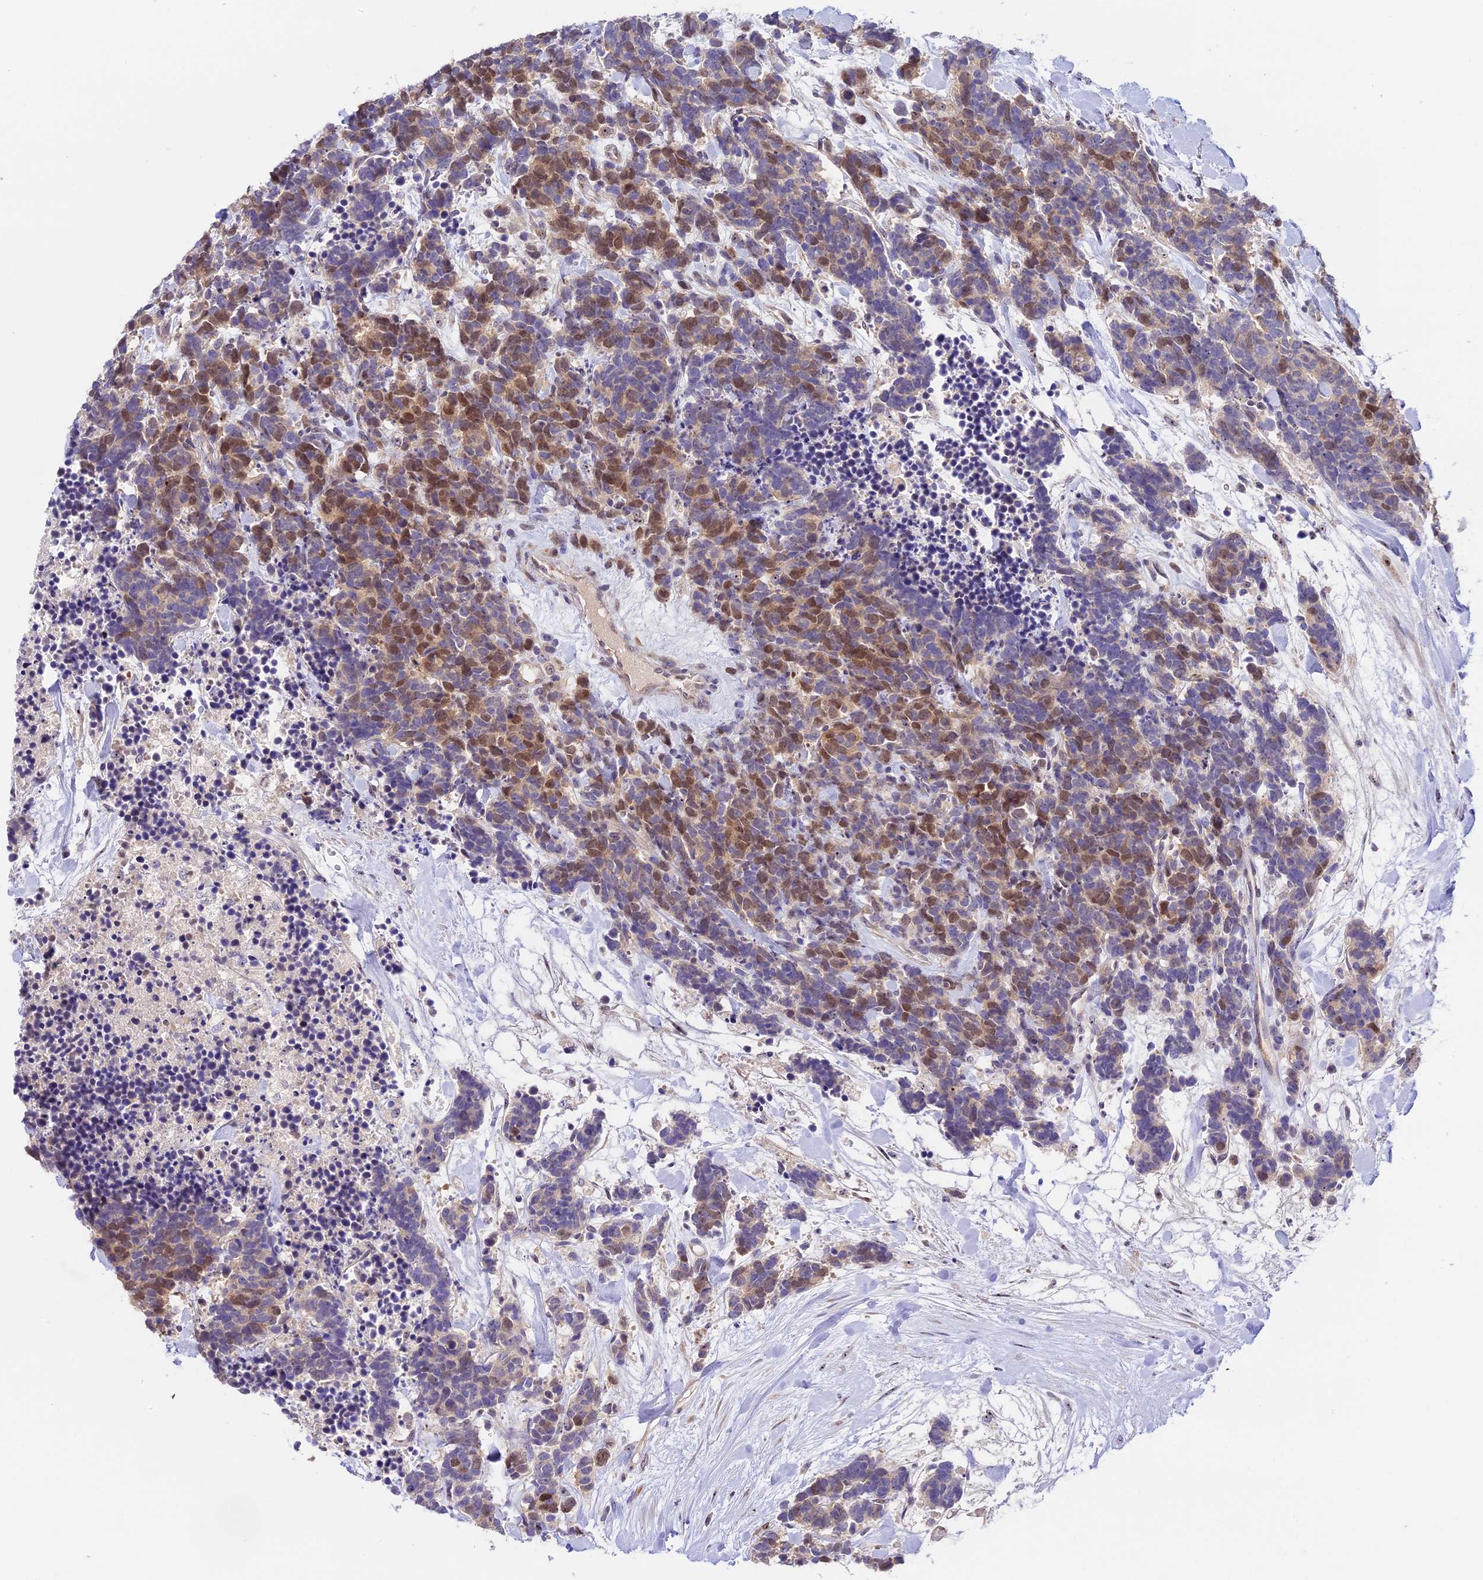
{"staining": {"intensity": "moderate", "quantity": "25%-75%", "location": "nuclear"}, "tissue": "carcinoid", "cell_type": "Tumor cells", "image_type": "cancer", "snomed": [{"axis": "morphology", "description": "Carcinoma, NOS"}, {"axis": "morphology", "description": "Carcinoid, malignant, NOS"}, {"axis": "topography", "description": "Prostate"}], "caption": "Protein expression by immunohistochemistry shows moderate nuclear positivity in approximately 25%-75% of tumor cells in carcinoma.", "gene": "RAD51", "patient": {"sex": "male", "age": 57}}